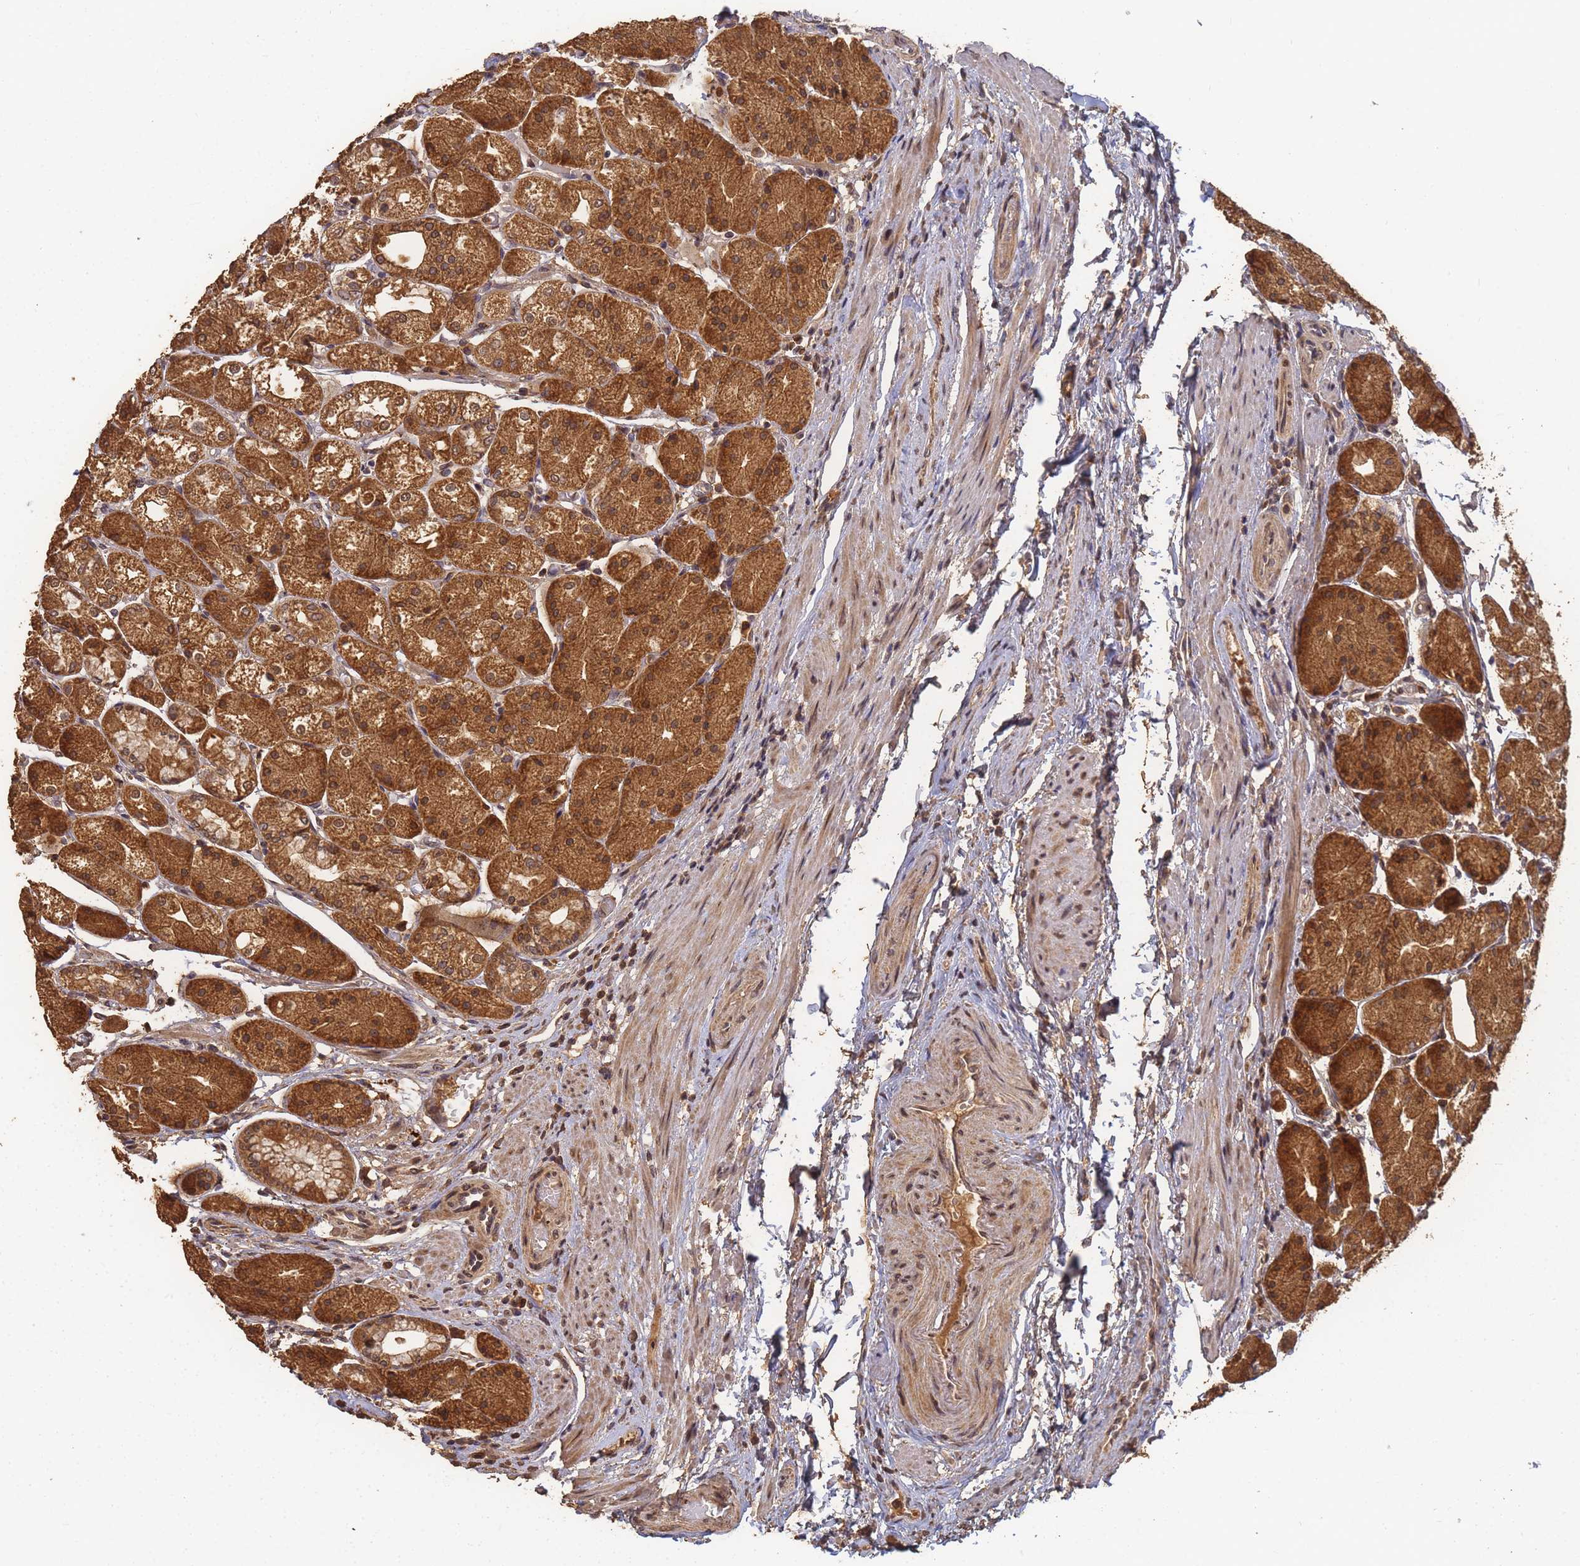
{"staining": {"intensity": "strong", "quantity": ">75%", "location": "cytoplasmic/membranous"}, "tissue": "stomach", "cell_type": "Glandular cells", "image_type": "normal", "snomed": [{"axis": "morphology", "description": "Normal tissue, NOS"}, {"axis": "topography", "description": "Stomach, upper"}], "caption": "Strong cytoplasmic/membranous positivity is appreciated in approximately >75% of glandular cells in unremarkable stomach. The staining is performed using DAB brown chromogen to label protein expression. The nuclei are counter-stained blue using hematoxylin.", "gene": "ALKBH1", "patient": {"sex": "male", "age": 72}}